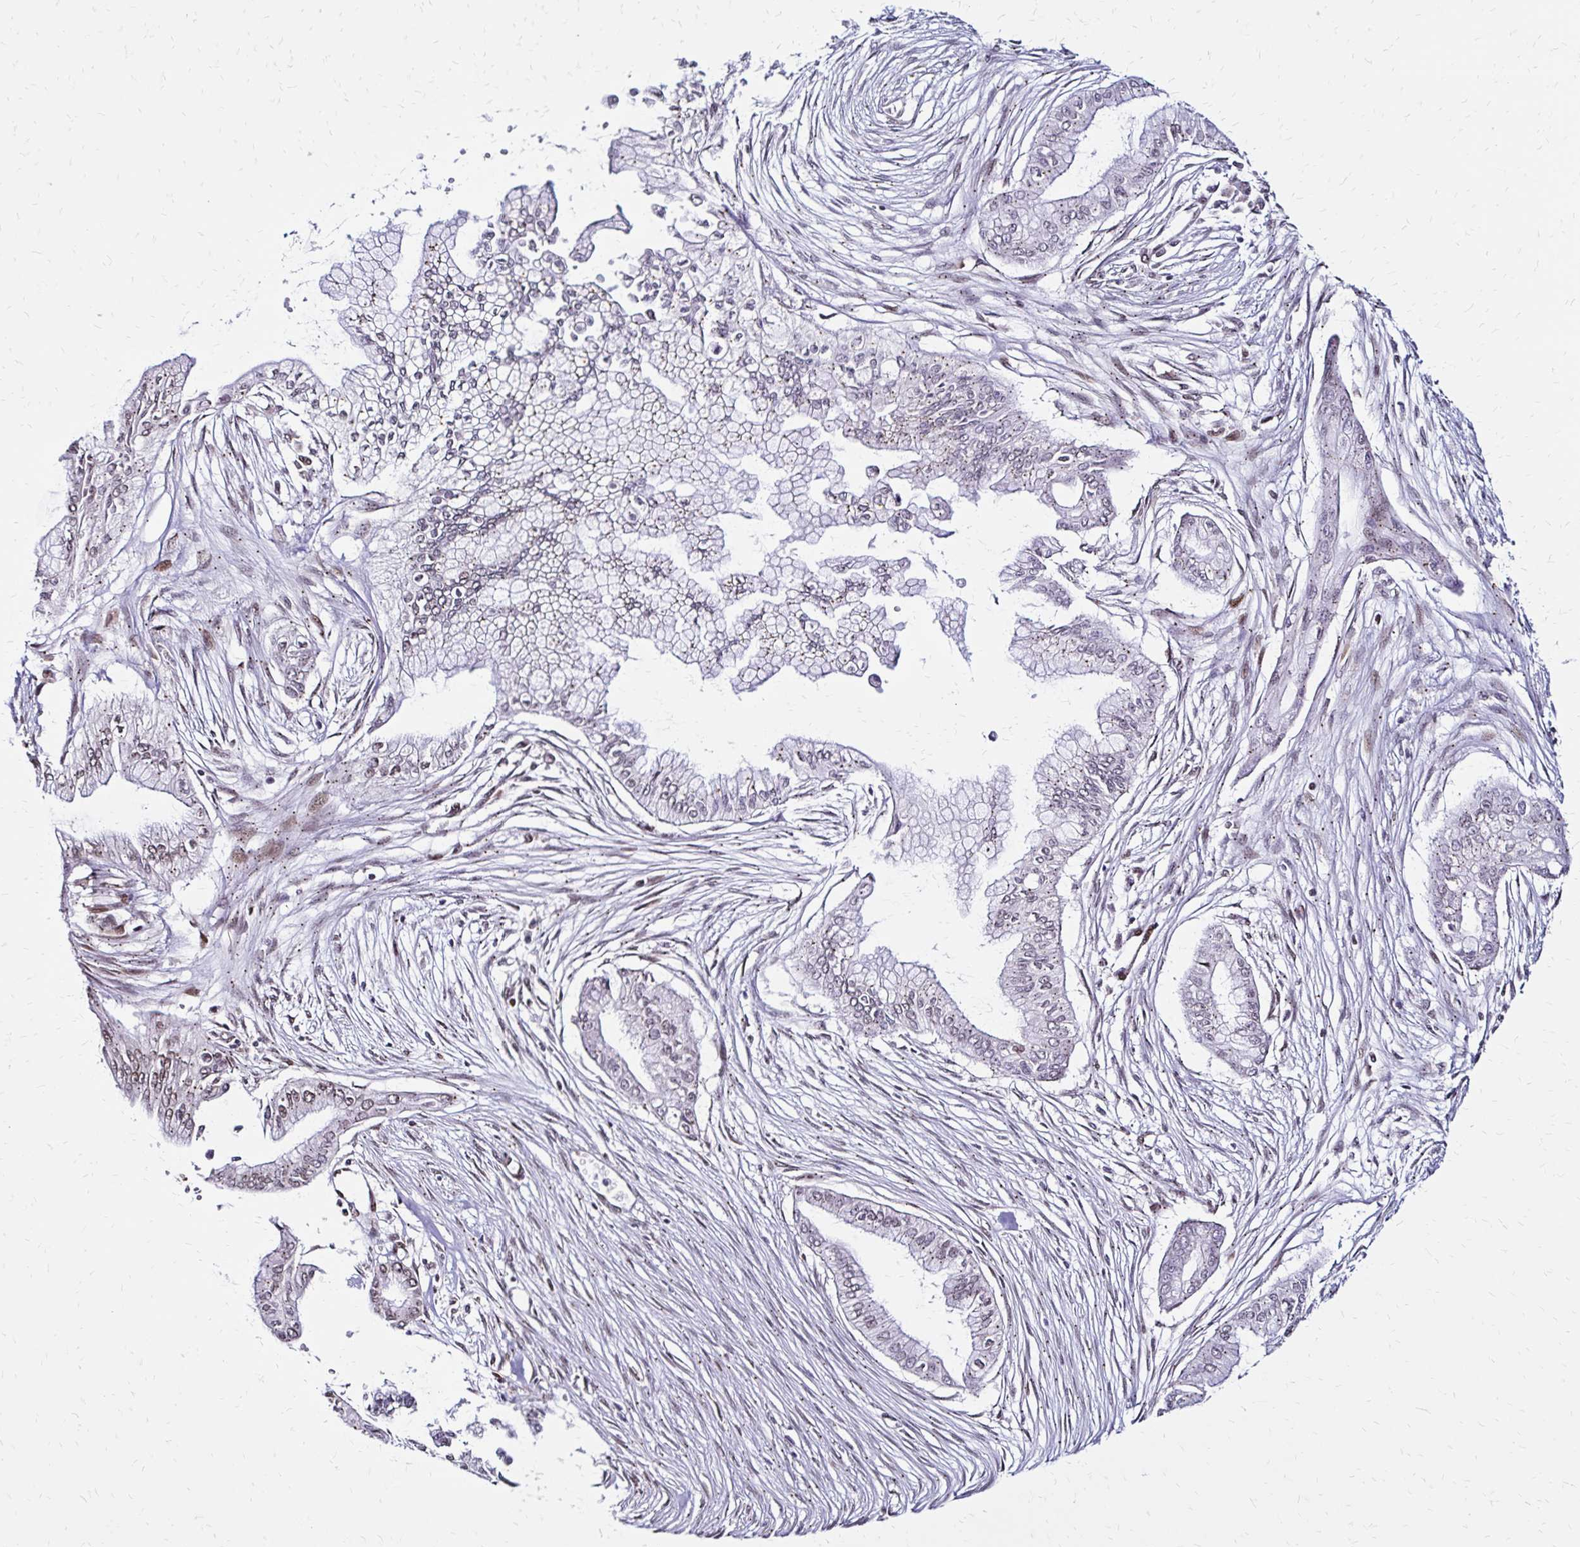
{"staining": {"intensity": "negative", "quantity": "none", "location": "none"}, "tissue": "pancreatic cancer", "cell_type": "Tumor cells", "image_type": "cancer", "snomed": [{"axis": "morphology", "description": "Adenocarcinoma, NOS"}, {"axis": "topography", "description": "Pancreas"}], "caption": "This is a photomicrograph of IHC staining of pancreatic cancer (adenocarcinoma), which shows no expression in tumor cells.", "gene": "TOB1", "patient": {"sex": "female", "age": 68}}